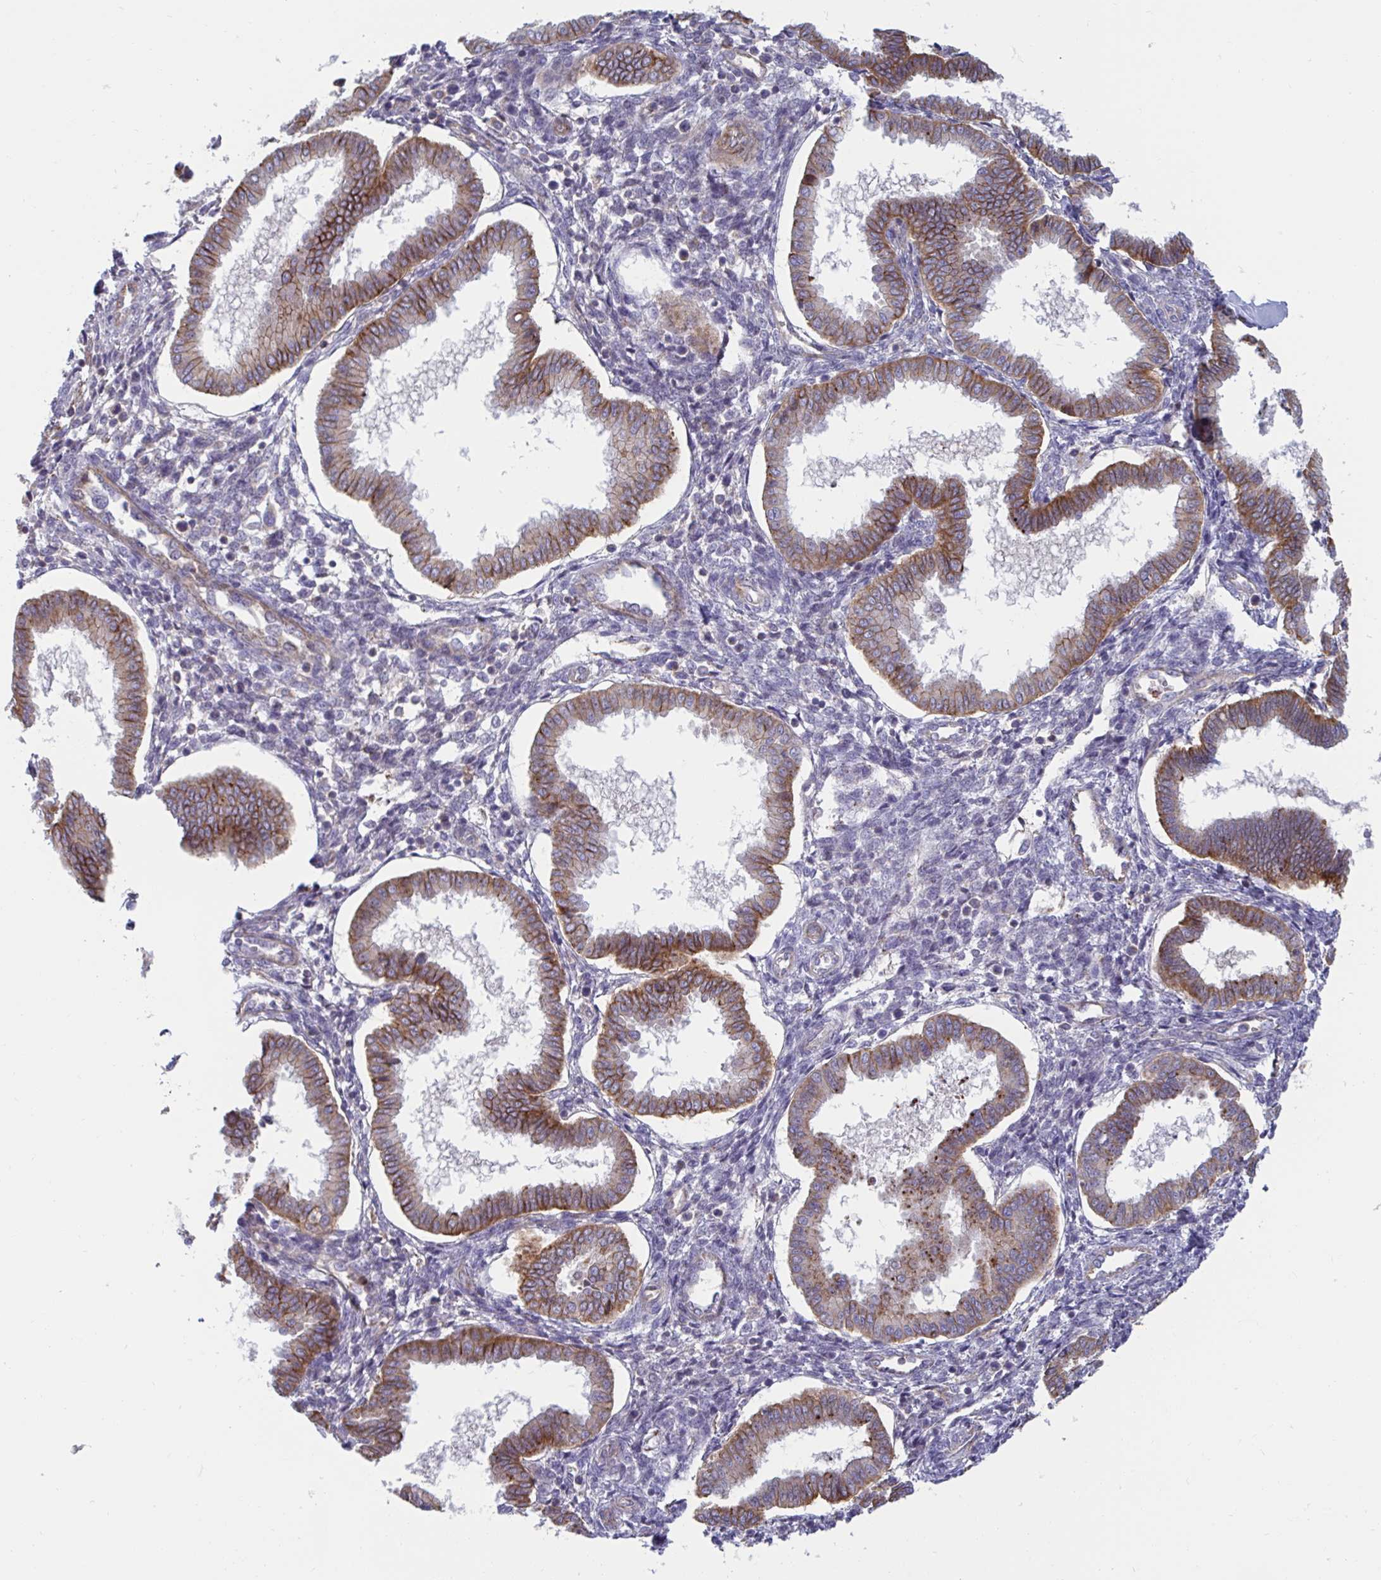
{"staining": {"intensity": "negative", "quantity": "none", "location": "none"}, "tissue": "endometrium", "cell_type": "Cells in endometrial stroma", "image_type": "normal", "snomed": [{"axis": "morphology", "description": "Normal tissue, NOS"}, {"axis": "topography", "description": "Endometrium"}], "caption": "DAB immunohistochemical staining of benign human endometrium reveals no significant staining in cells in endometrial stroma.", "gene": "SLC9A6", "patient": {"sex": "female", "age": 24}}